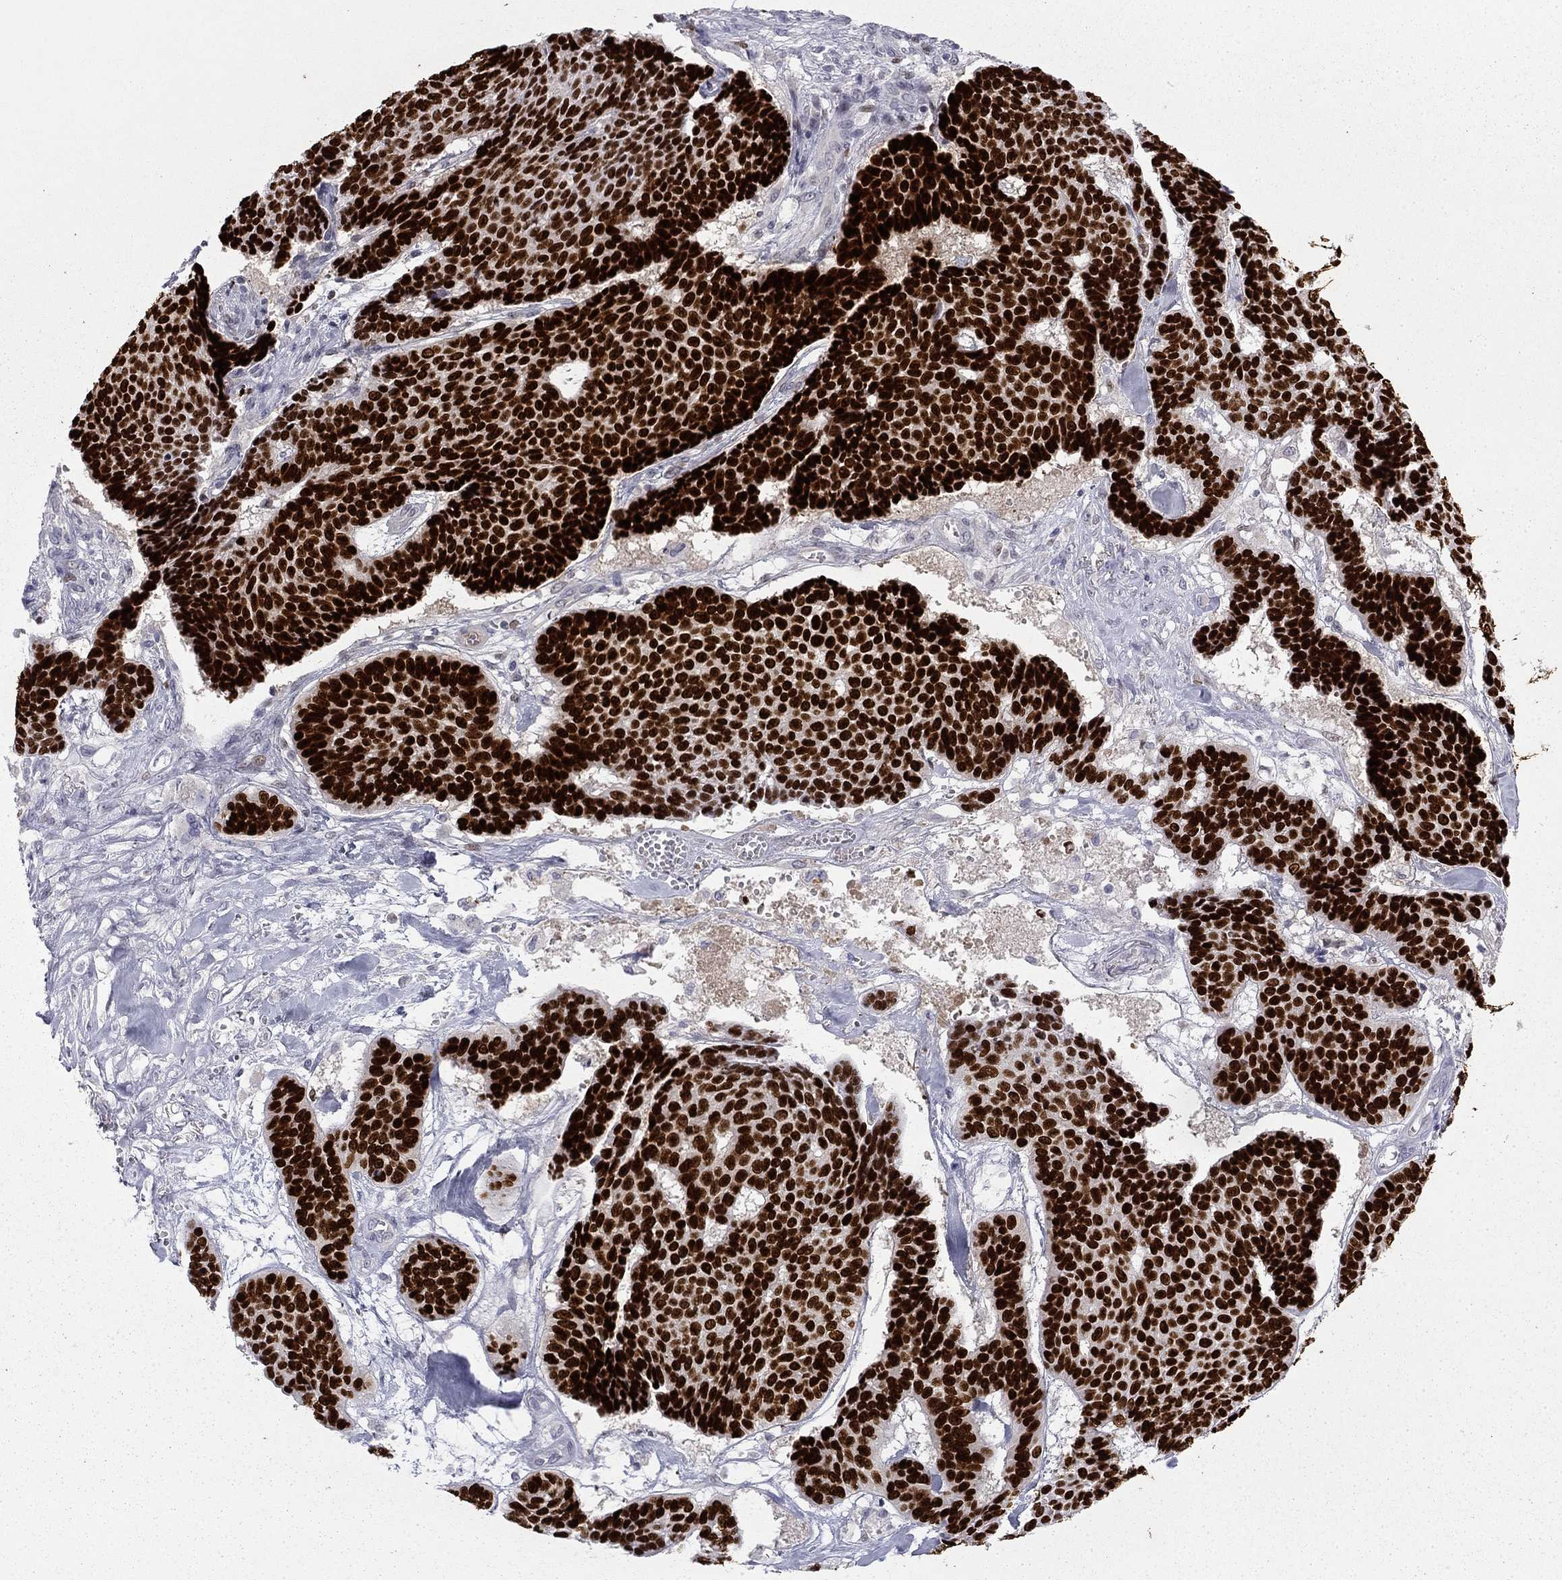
{"staining": {"intensity": "strong", "quantity": ">75%", "location": "nuclear"}, "tissue": "skin cancer", "cell_type": "Tumor cells", "image_type": "cancer", "snomed": [{"axis": "morphology", "description": "Basal cell carcinoma"}, {"axis": "topography", "description": "Skin"}], "caption": "DAB immunohistochemical staining of skin cancer demonstrates strong nuclear protein staining in about >75% of tumor cells. The protein is shown in brown color, while the nuclei are stained blue.", "gene": "TFAP2B", "patient": {"sex": "male", "age": 86}}